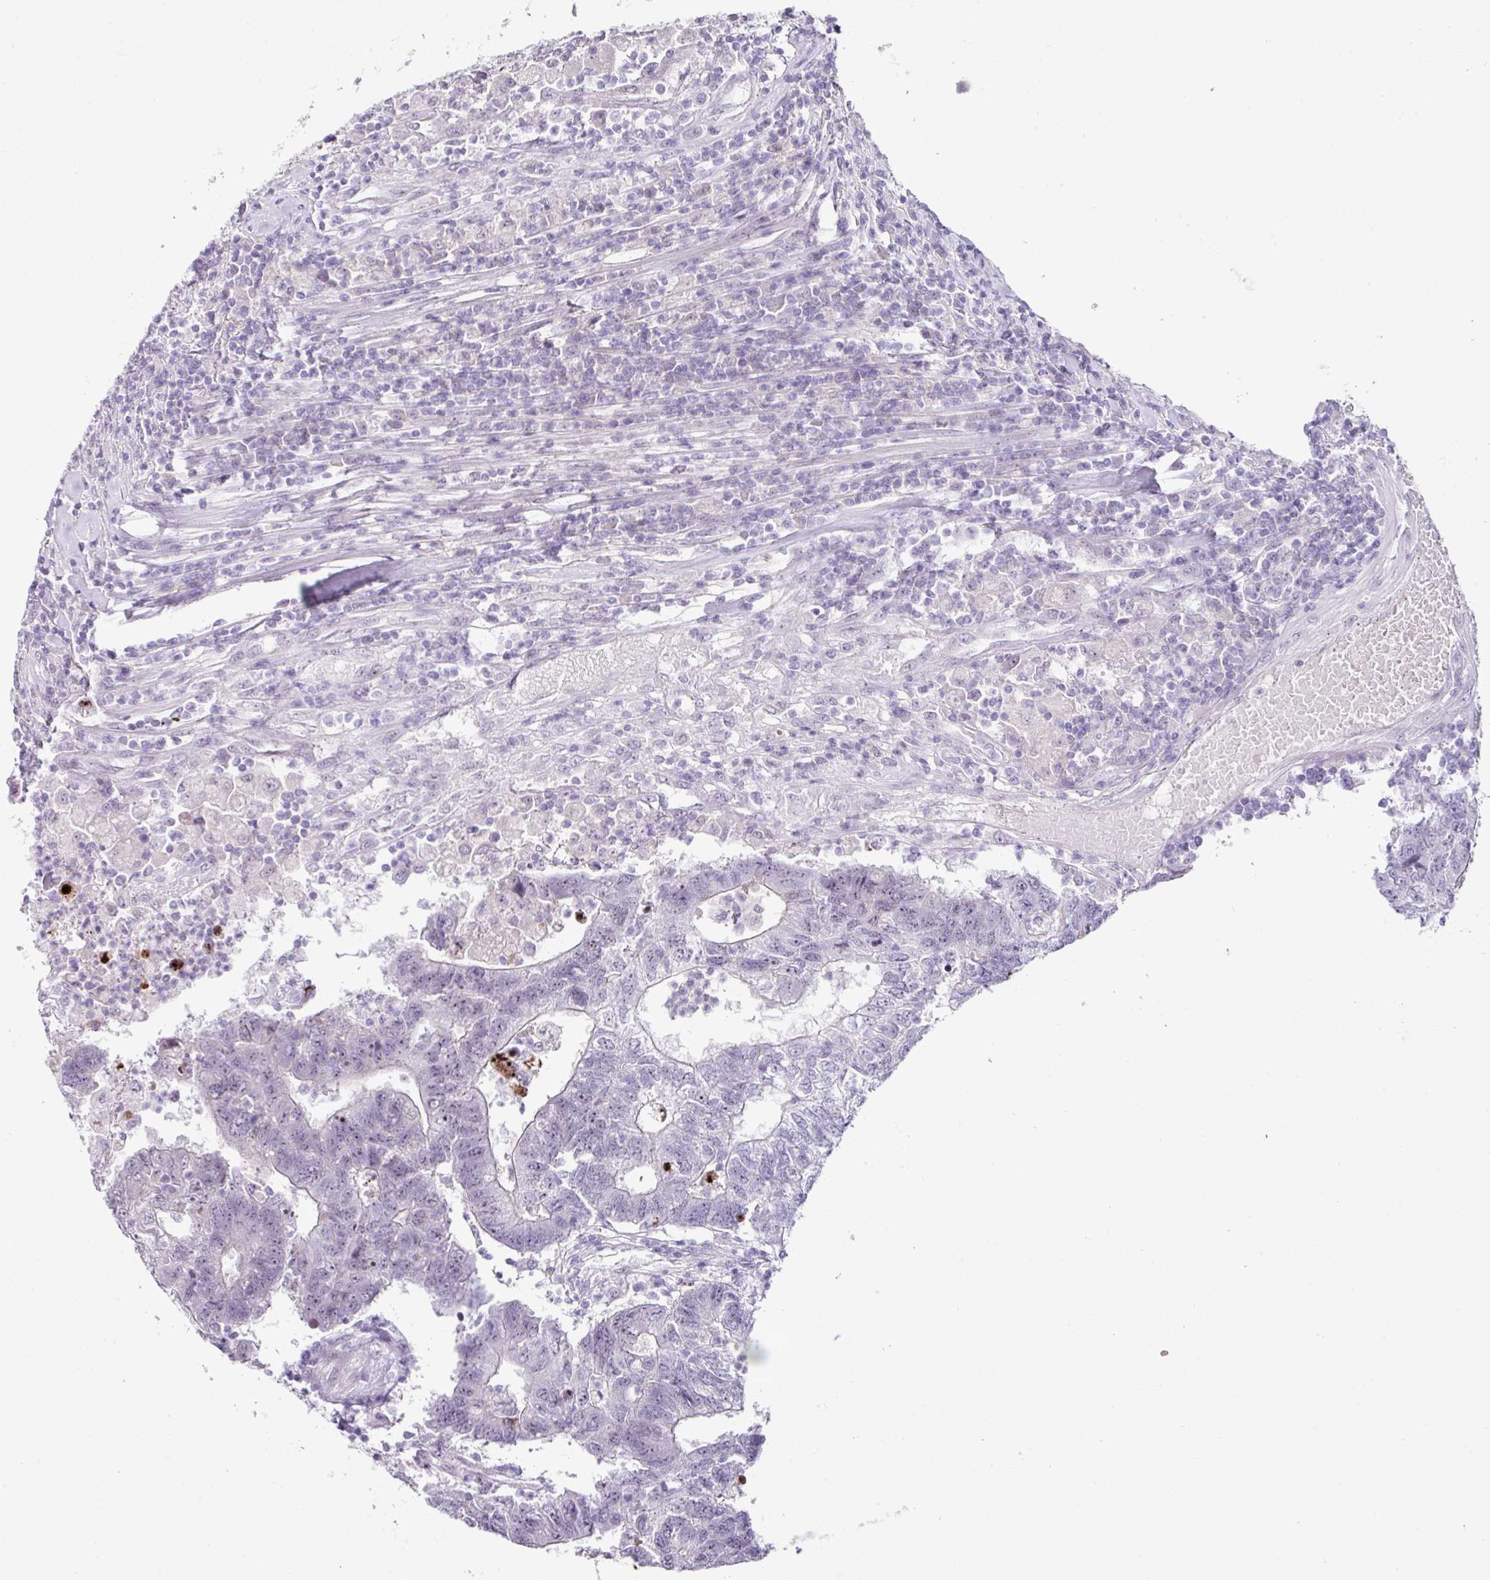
{"staining": {"intensity": "weak", "quantity": "<25%", "location": "nuclear"}, "tissue": "colorectal cancer", "cell_type": "Tumor cells", "image_type": "cancer", "snomed": [{"axis": "morphology", "description": "Adenocarcinoma, NOS"}, {"axis": "topography", "description": "Colon"}], "caption": "This micrograph is of colorectal cancer stained with immunohistochemistry to label a protein in brown with the nuclei are counter-stained blue. There is no positivity in tumor cells. The staining was performed using DAB (3,3'-diaminobenzidine) to visualize the protein expression in brown, while the nuclei were stained in blue with hematoxylin (Magnification: 20x).", "gene": "TRA2A", "patient": {"sex": "female", "age": 48}}